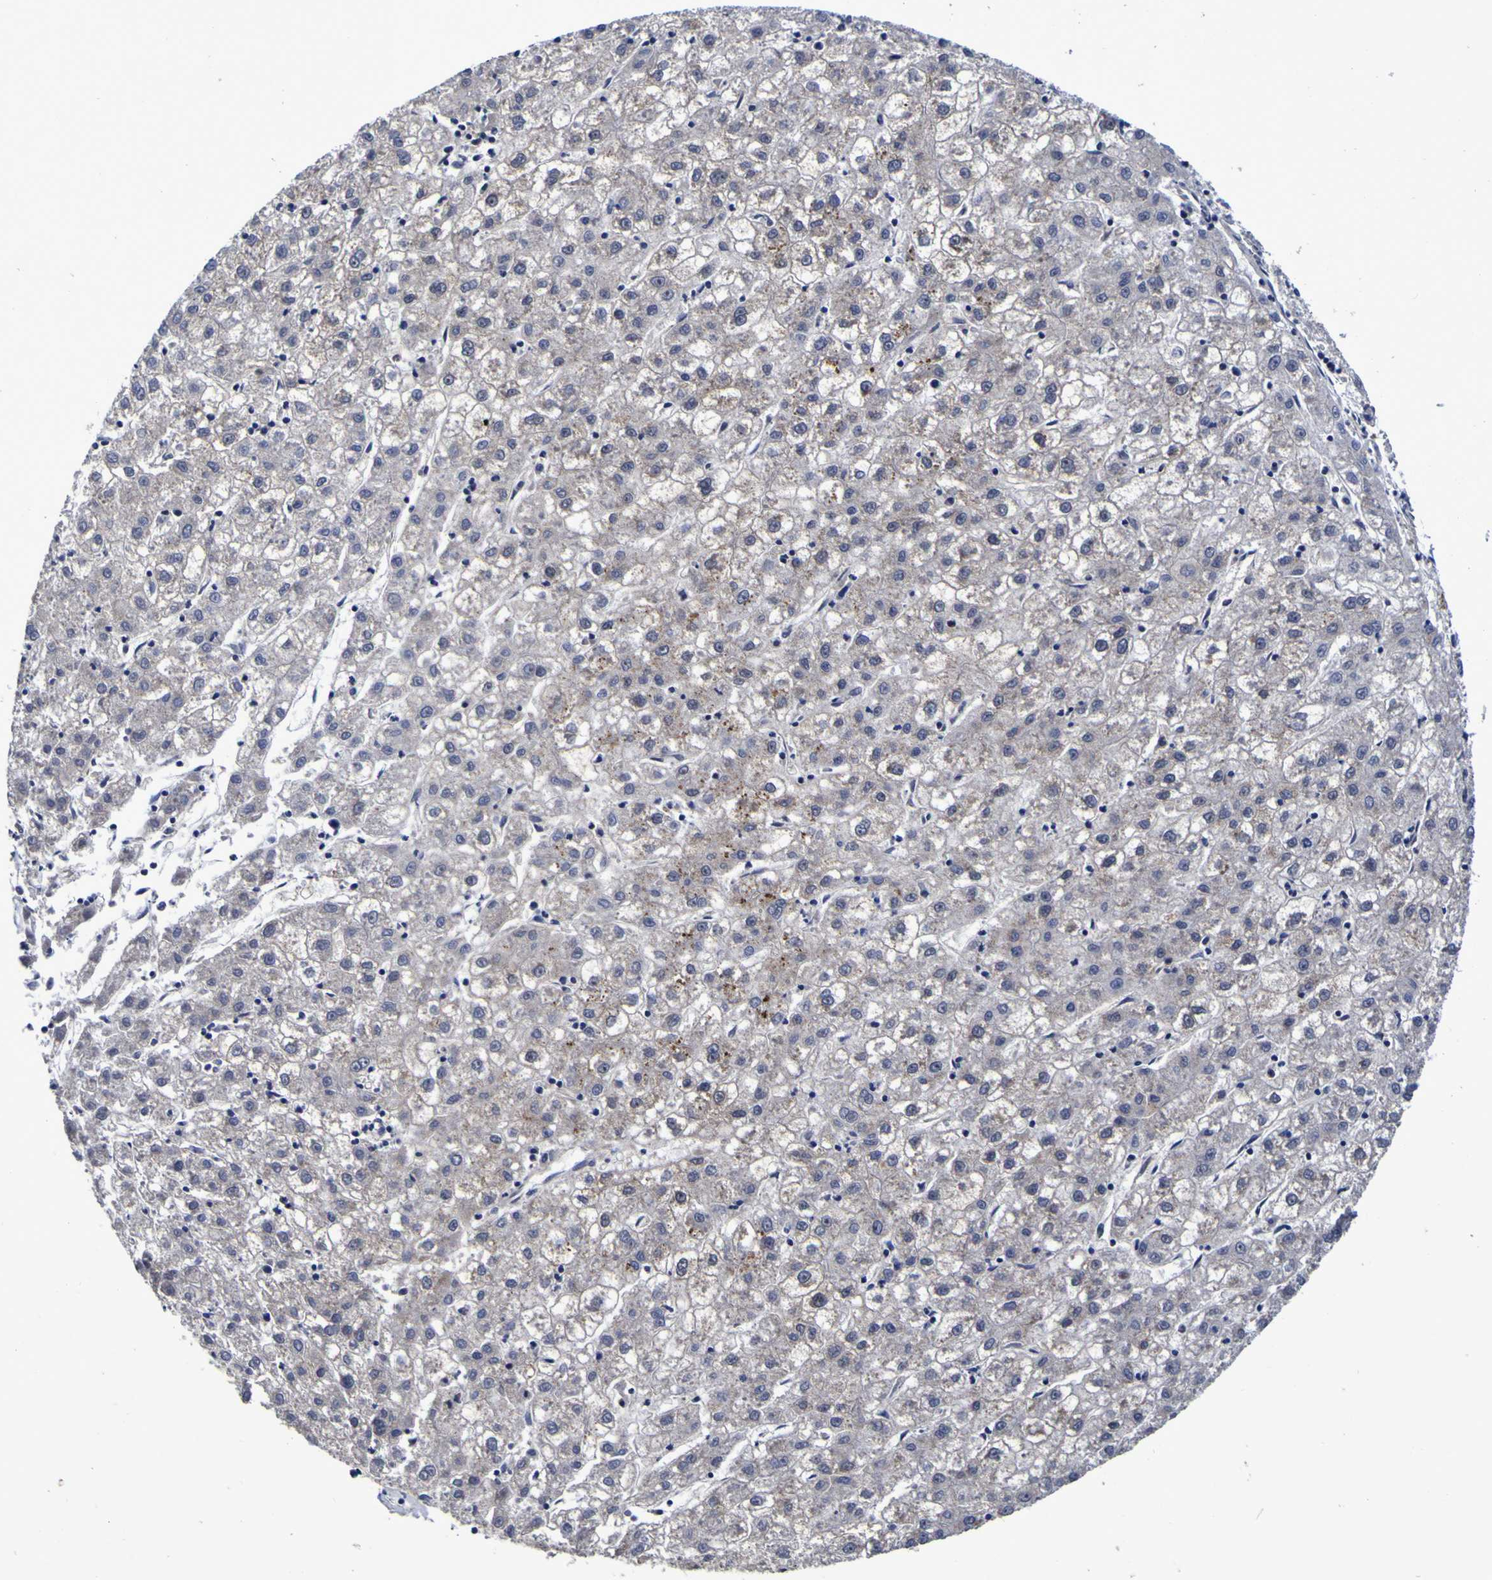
{"staining": {"intensity": "moderate", "quantity": "<25%", "location": "cytoplasmic/membranous"}, "tissue": "liver cancer", "cell_type": "Tumor cells", "image_type": "cancer", "snomed": [{"axis": "morphology", "description": "Carcinoma, Hepatocellular, NOS"}, {"axis": "topography", "description": "Liver"}], "caption": "Liver hepatocellular carcinoma stained with DAB immunohistochemistry exhibits low levels of moderate cytoplasmic/membranous positivity in approximately <25% of tumor cells. (DAB IHC with brightfield microscopy, high magnification).", "gene": "MGLL", "patient": {"sex": "male", "age": 72}}